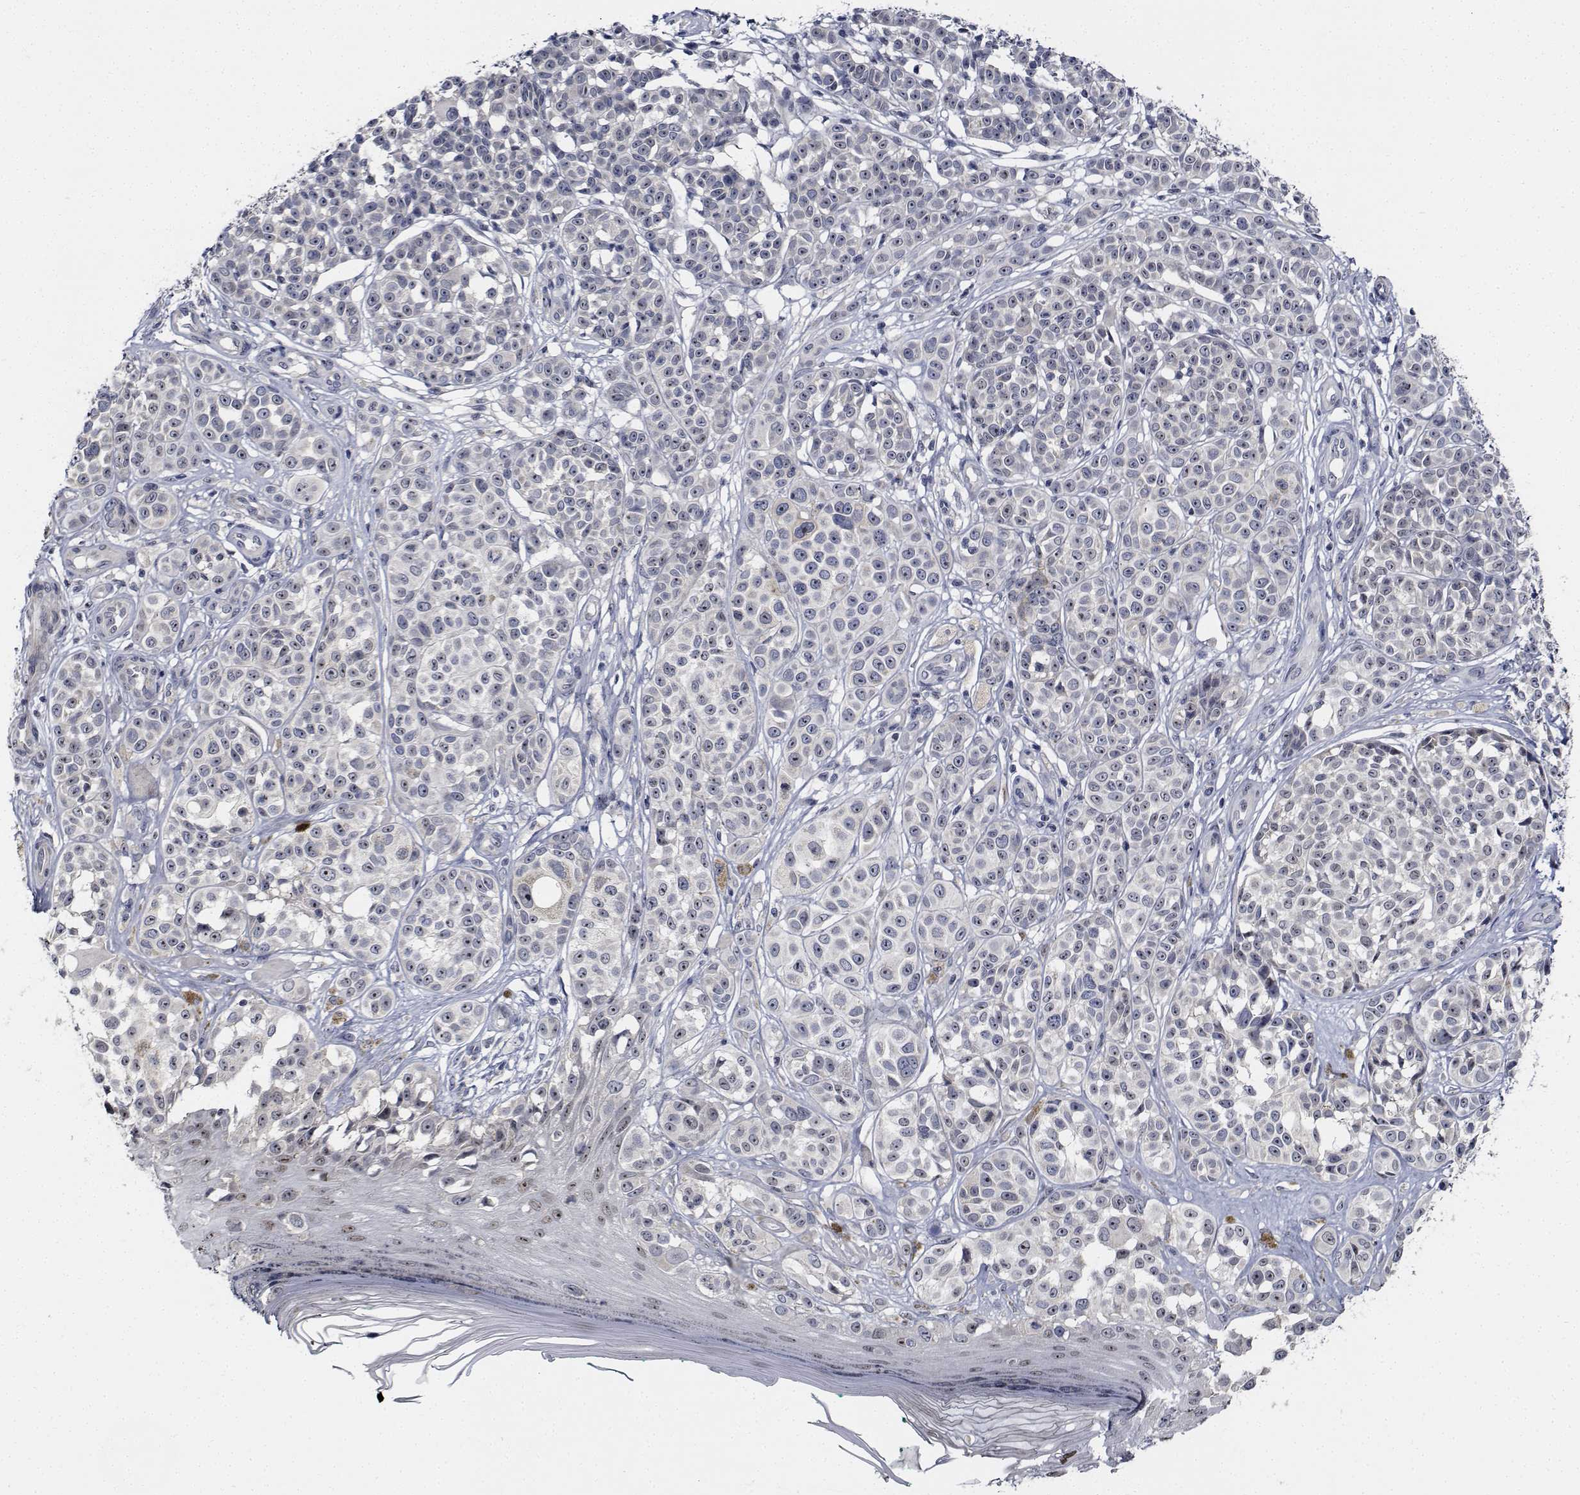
{"staining": {"intensity": "moderate", "quantity": "<25%", "location": "nuclear"}, "tissue": "melanoma", "cell_type": "Tumor cells", "image_type": "cancer", "snomed": [{"axis": "morphology", "description": "Malignant melanoma, NOS"}, {"axis": "topography", "description": "Skin"}], "caption": "A high-resolution histopathology image shows immunohistochemistry (IHC) staining of melanoma, which demonstrates moderate nuclear expression in approximately <25% of tumor cells.", "gene": "NVL", "patient": {"sex": "female", "age": 90}}